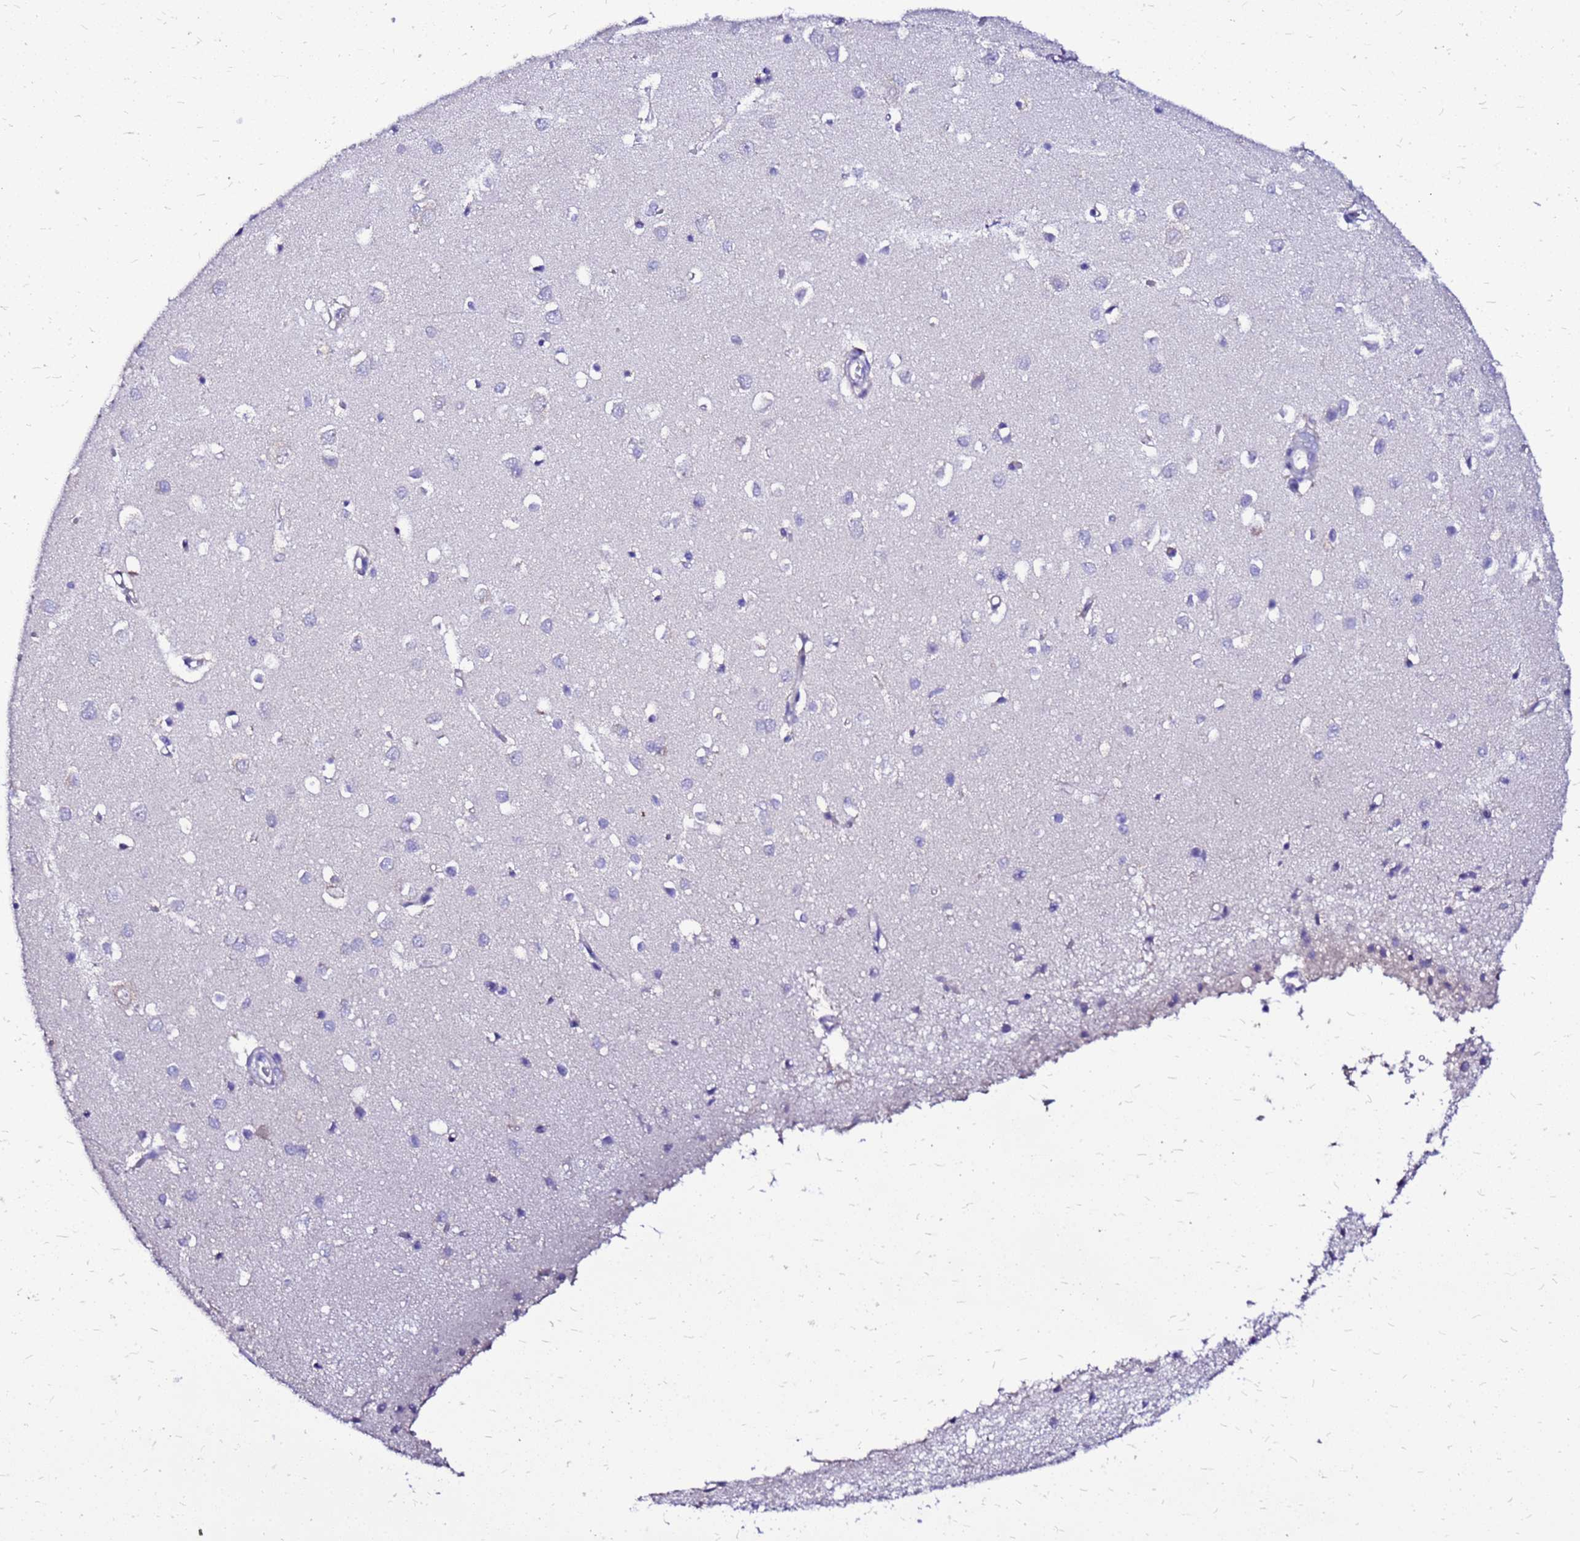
{"staining": {"intensity": "negative", "quantity": "none", "location": "none"}, "tissue": "cerebral cortex", "cell_type": "Endothelial cells", "image_type": "normal", "snomed": [{"axis": "morphology", "description": "Normal tissue, NOS"}, {"axis": "topography", "description": "Cerebral cortex"}], "caption": "This is an IHC image of benign human cerebral cortex. There is no positivity in endothelial cells.", "gene": "ARHGEF35", "patient": {"sex": "female", "age": 64}}